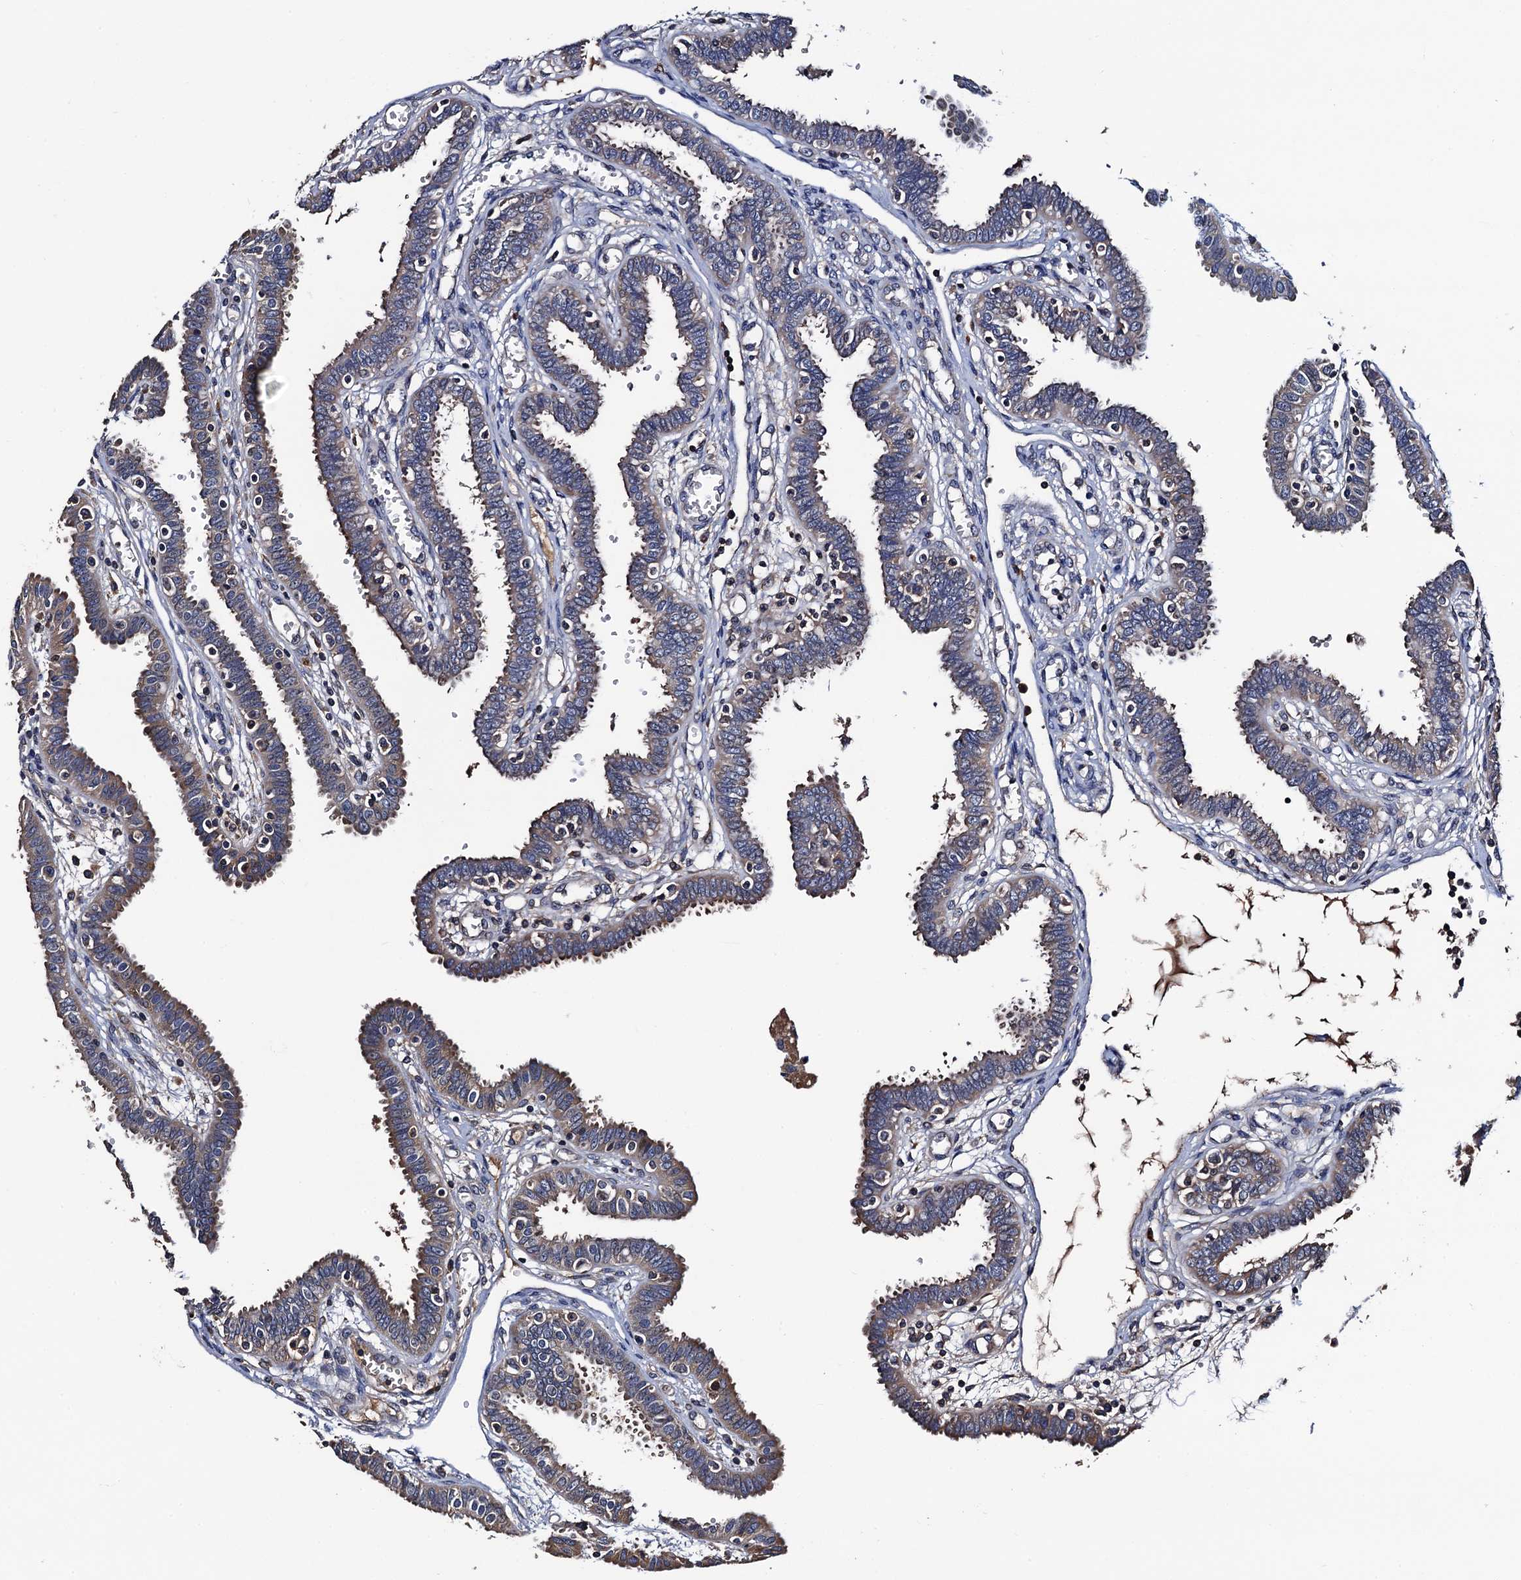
{"staining": {"intensity": "weak", "quantity": "25%-75%", "location": "cytoplasmic/membranous"}, "tissue": "fallopian tube", "cell_type": "Glandular cells", "image_type": "normal", "snomed": [{"axis": "morphology", "description": "Normal tissue, NOS"}, {"axis": "topography", "description": "Fallopian tube"}], "caption": "Immunohistochemistry (IHC) histopathology image of benign human fallopian tube stained for a protein (brown), which exhibits low levels of weak cytoplasmic/membranous positivity in about 25%-75% of glandular cells.", "gene": "RGS11", "patient": {"sex": "female", "age": 32}}